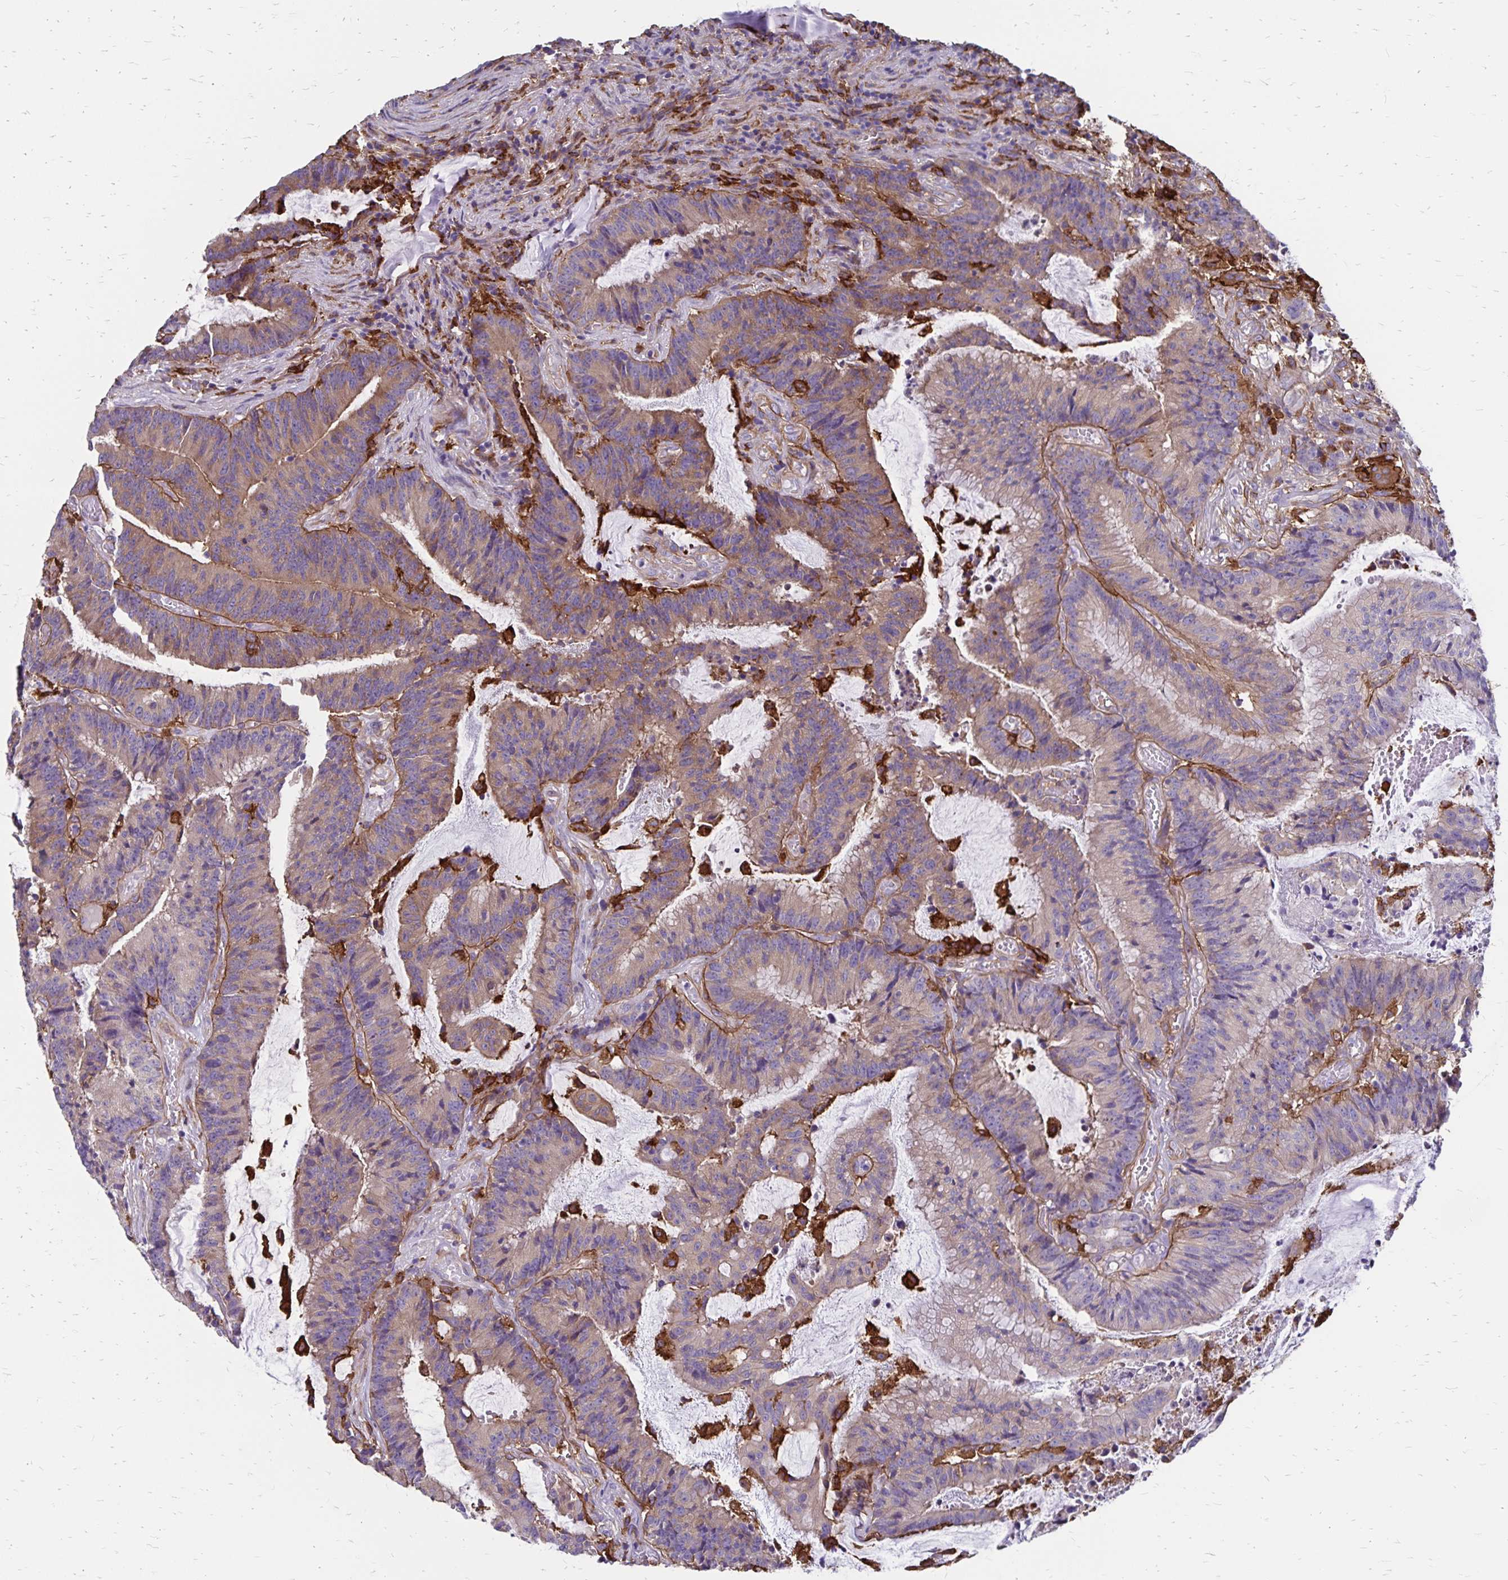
{"staining": {"intensity": "weak", "quantity": "<25%", "location": "cytoplasmic/membranous"}, "tissue": "colorectal cancer", "cell_type": "Tumor cells", "image_type": "cancer", "snomed": [{"axis": "morphology", "description": "Adenocarcinoma, NOS"}, {"axis": "topography", "description": "Colon"}], "caption": "Colorectal cancer (adenocarcinoma) stained for a protein using immunohistochemistry (IHC) exhibits no expression tumor cells.", "gene": "TNS3", "patient": {"sex": "female", "age": 78}}